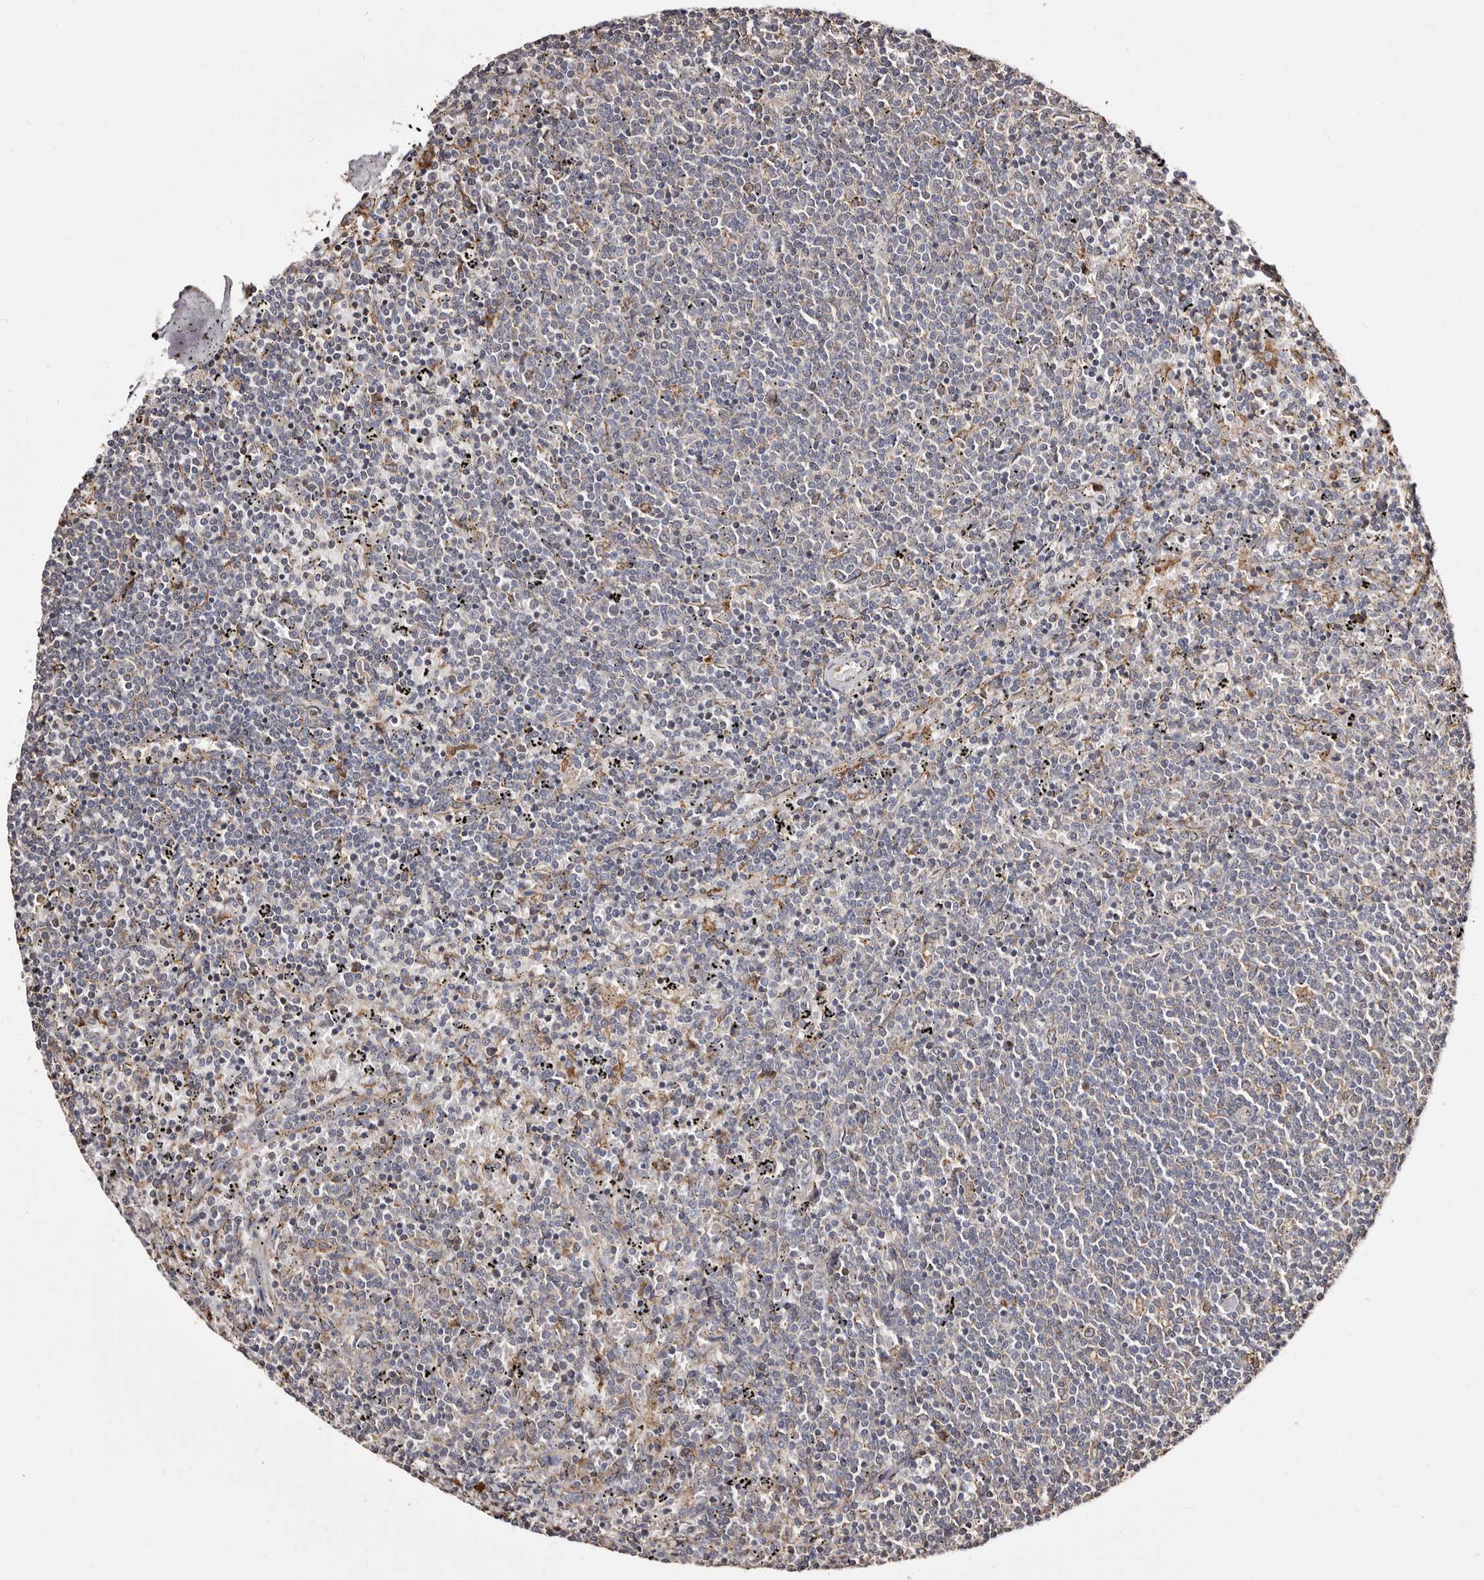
{"staining": {"intensity": "negative", "quantity": "none", "location": "none"}, "tissue": "lymphoma", "cell_type": "Tumor cells", "image_type": "cancer", "snomed": [{"axis": "morphology", "description": "Malignant lymphoma, non-Hodgkin's type, Low grade"}, {"axis": "topography", "description": "Spleen"}], "caption": "DAB immunohistochemical staining of human lymphoma shows no significant expression in tumor cells.", "gene": "ACBD6", "patient": {"sex": "female", "age": 50}}